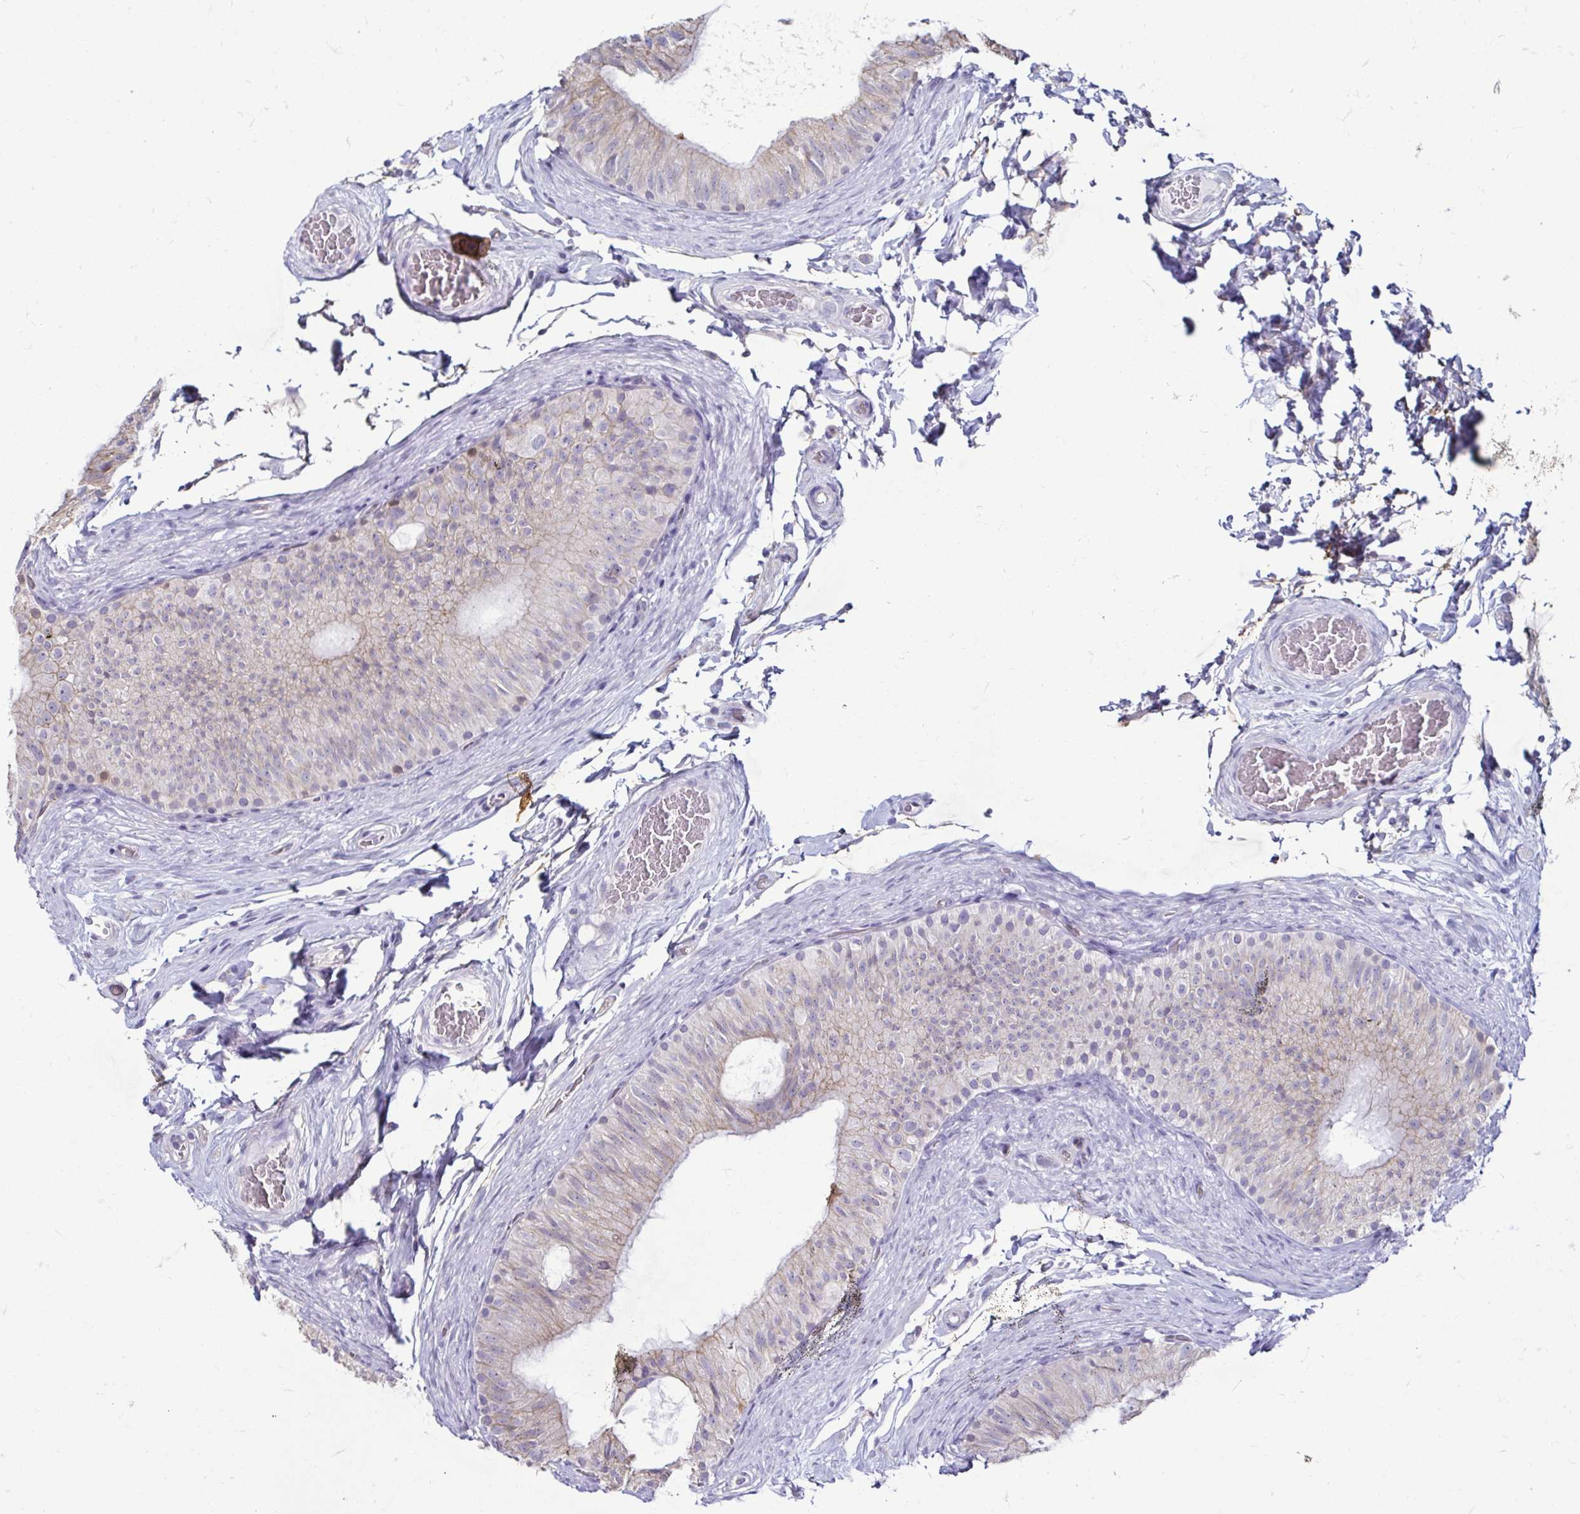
{"staining": {"intensity": "weak", "quantity": "25%-75%", "location": "cytoplasmic/membranous"}, "tissue": "epididymis", "cell_type": "Glandular cells", "image_type": "normal", "snomed": [{"axis": "morphology", "description": "Normal tissue, NOS"}, {"axis": "topography", "description": "Epididymis, spermatic cord, NOS"}, {"axis": "topography", "description": "Epididymis"}], "caption": "Immunohistochemistry (IHC) photomicrograph of normal human epididymis stained for a protein (brown), which displays low levels of weak cytoplasmic/membranous expression in approximately 25%-75% of glandular cells.", "gene": "CASP14", "patient": {"sex": "male", "age": 31}}